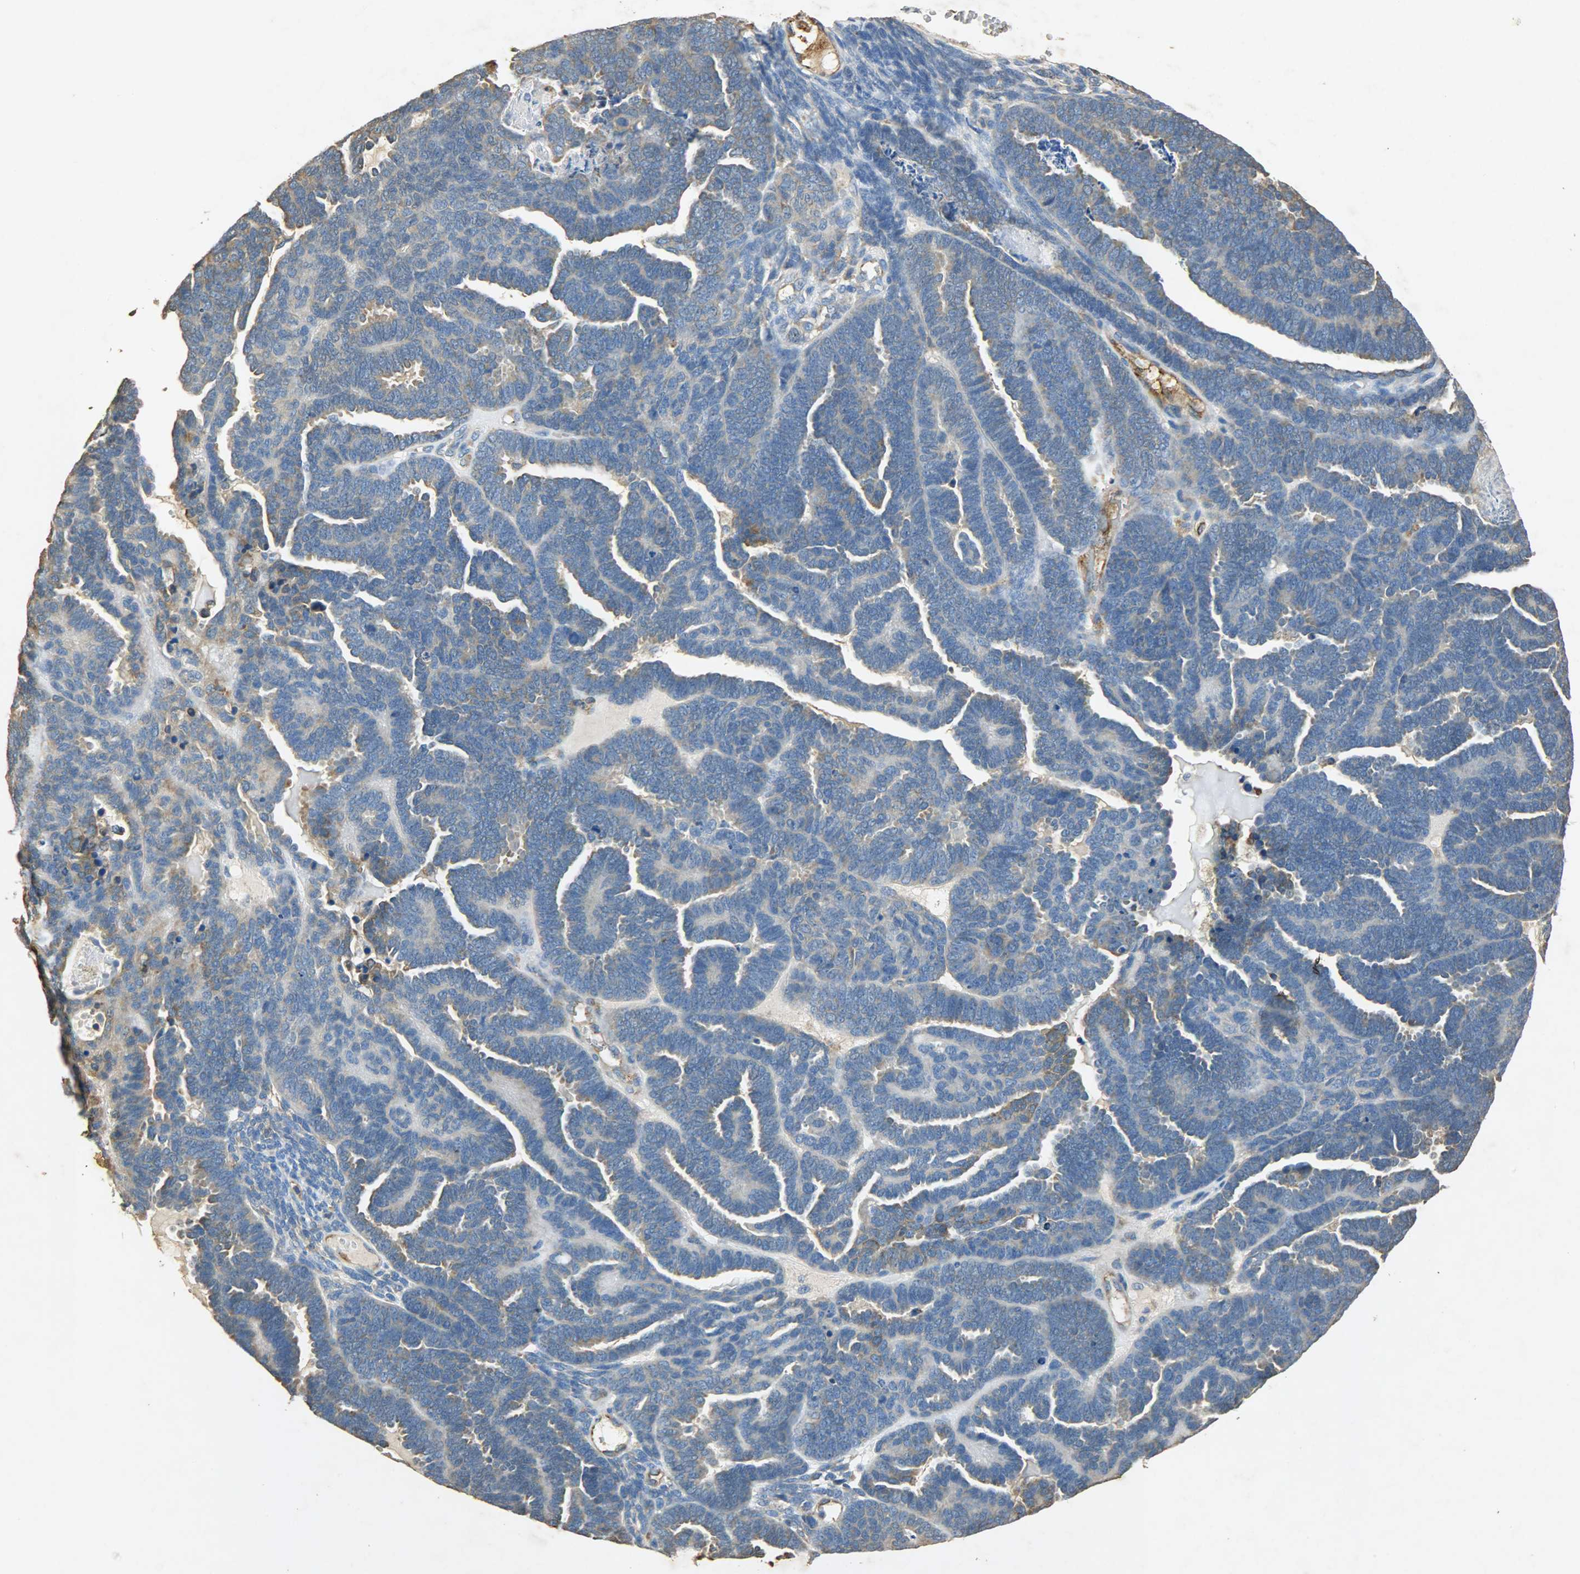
{"staining": {"intensity": "moderate", "quantity": "25%-75%", "location": "cytoplasmic/membranous"}, "tissue": "endometrial cancer", "cell_type": "Tumor cells", "image_type": "cancer", "snomed": [{"axis": "morphology", "description": "Neoplasm, malignant, NOS"}, {"axis": "topography", "description": "Endometrium"}], "caption": "Endometrial cancer (malignant neoplasm) stained with a protein marker demonstrates moderate staining in tumor cells.", "gene": "HSPA5", "patient": {"sex": "female", "age": 74}}